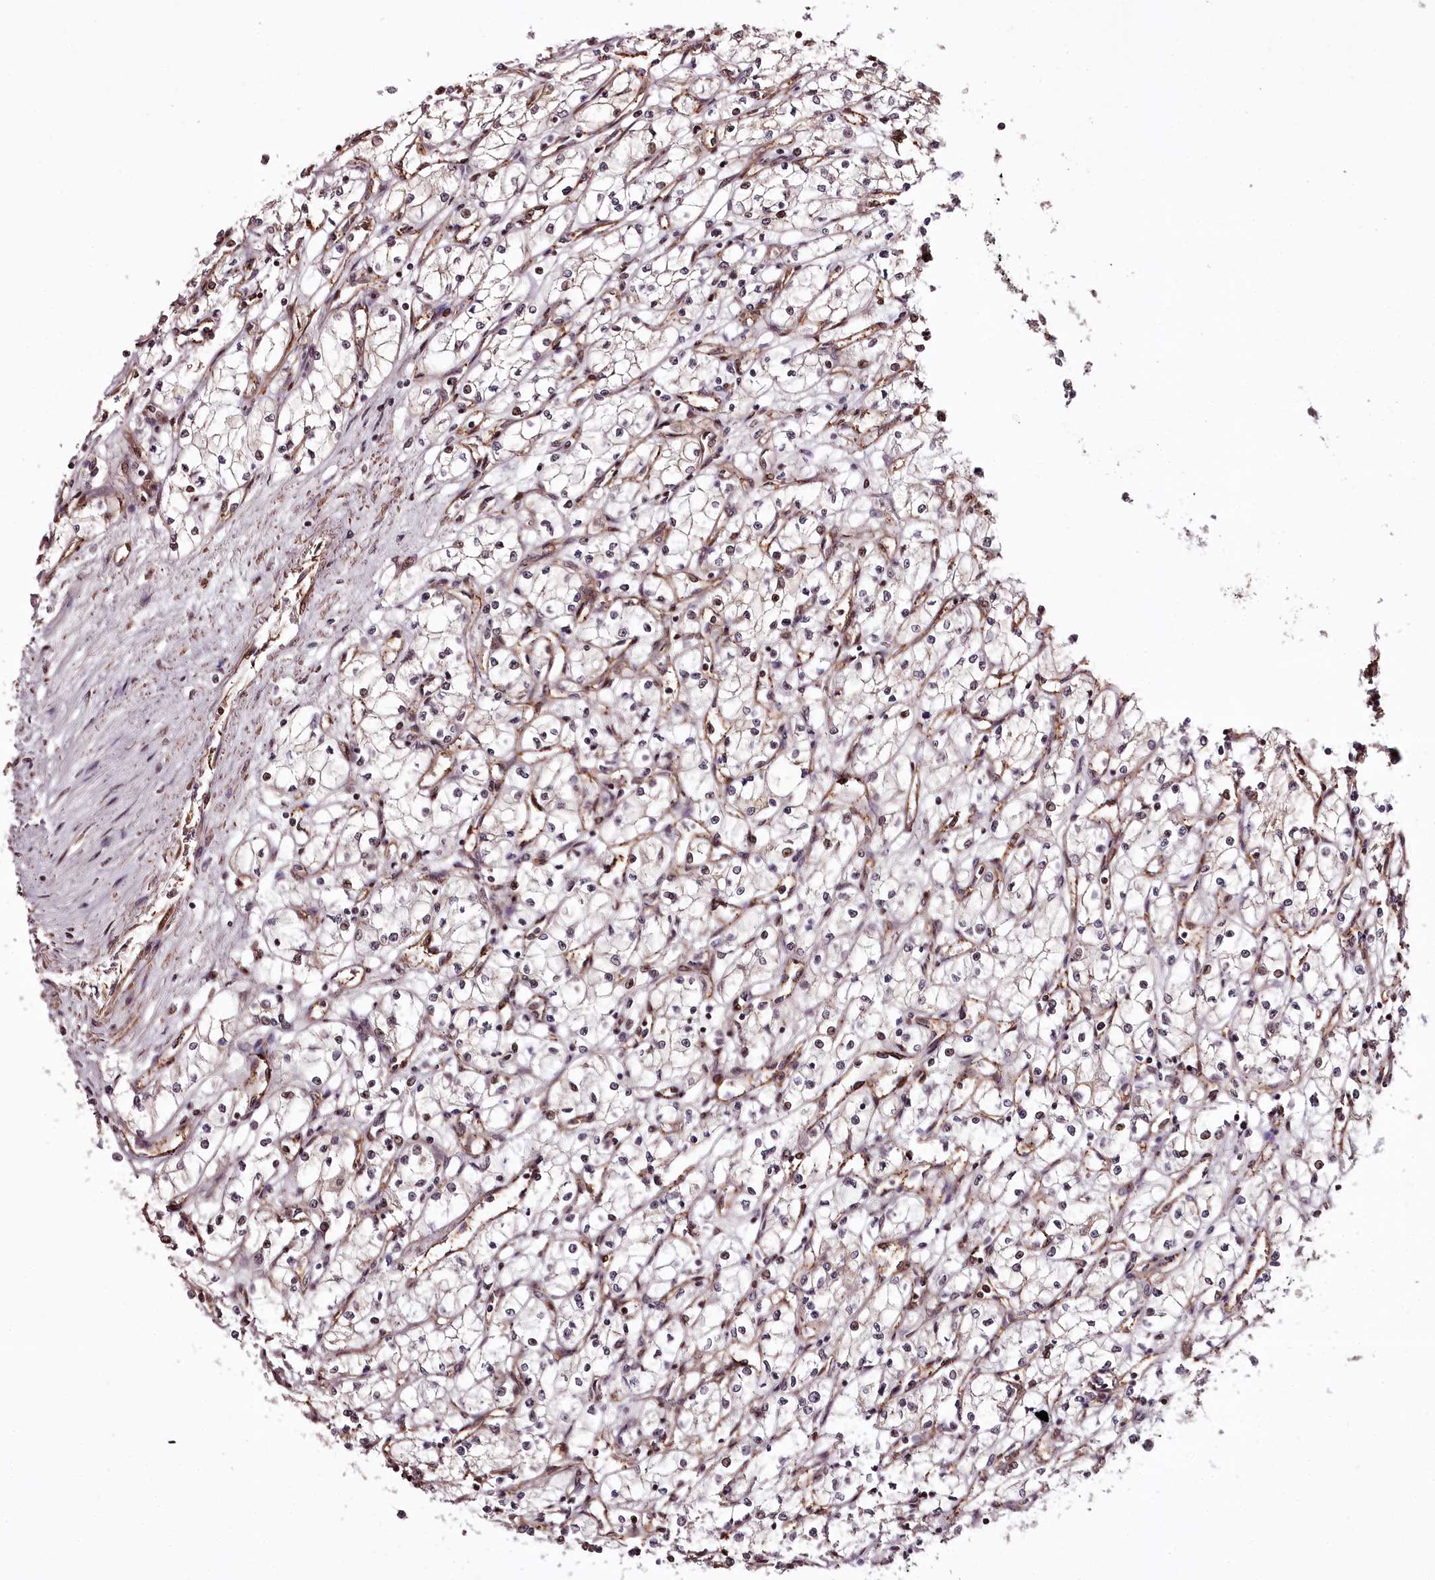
{"staining": {"intensity": "weak", "quantity": "<25%", "location": "cytoplasmic/membranous"}, "tissue": "renal cancer", "cell_type": "Tumor cells", "image_type": "cancer", "snomed": [{"axis": "morphology", "description": "Adenocarcinoma, NOS"}, {"axis": "topography", "description": "Kidney"}], "caption": "Immunohistochemistry of renal adenocarcinoma displays no expression in tumor cells.", "gene": "TTC33", "patient": {"sex": "male", "age": 59}}